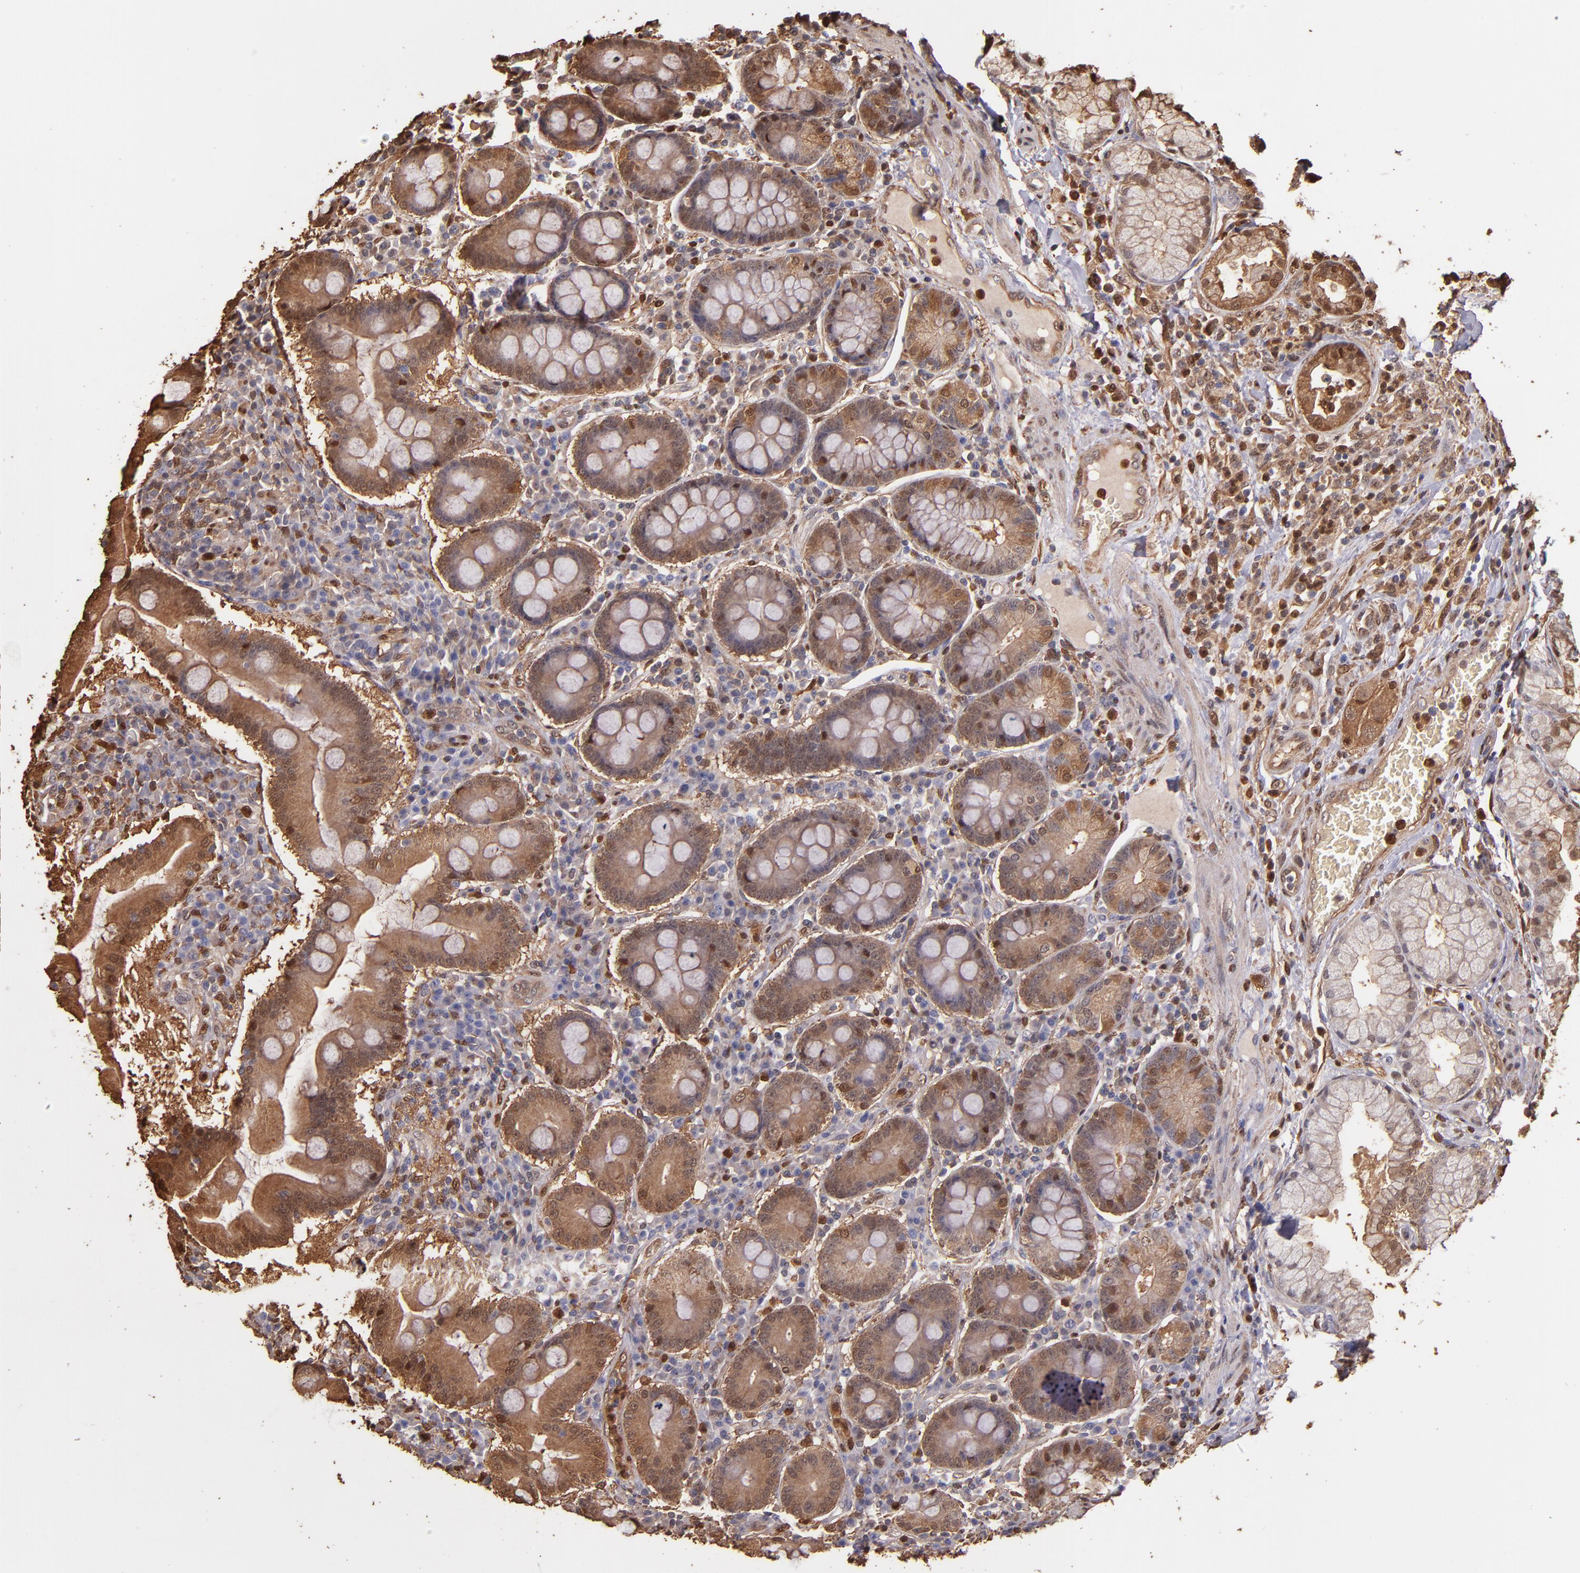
{"staining": {"intensity": "moderate", "quantity": ">75%", "location": "cytoplasmic/membranous,nuclear"}, "tissue": "duodenum", "cell_type": "Glandular cells", "image_type": "normal", "snomed": [{"axis": "morphology", "description": "Normal tissue, NOS"}, {"axis": "topography", "description": "Duodenum"}], "caption": "Protein expression analysis of normal duodenum shows moderate cytoplasmic/membranous,nuclear staining in about >75% of glandular cells.", "gene": "S100A6", "patient": {"sex": "male", "age": 50}}